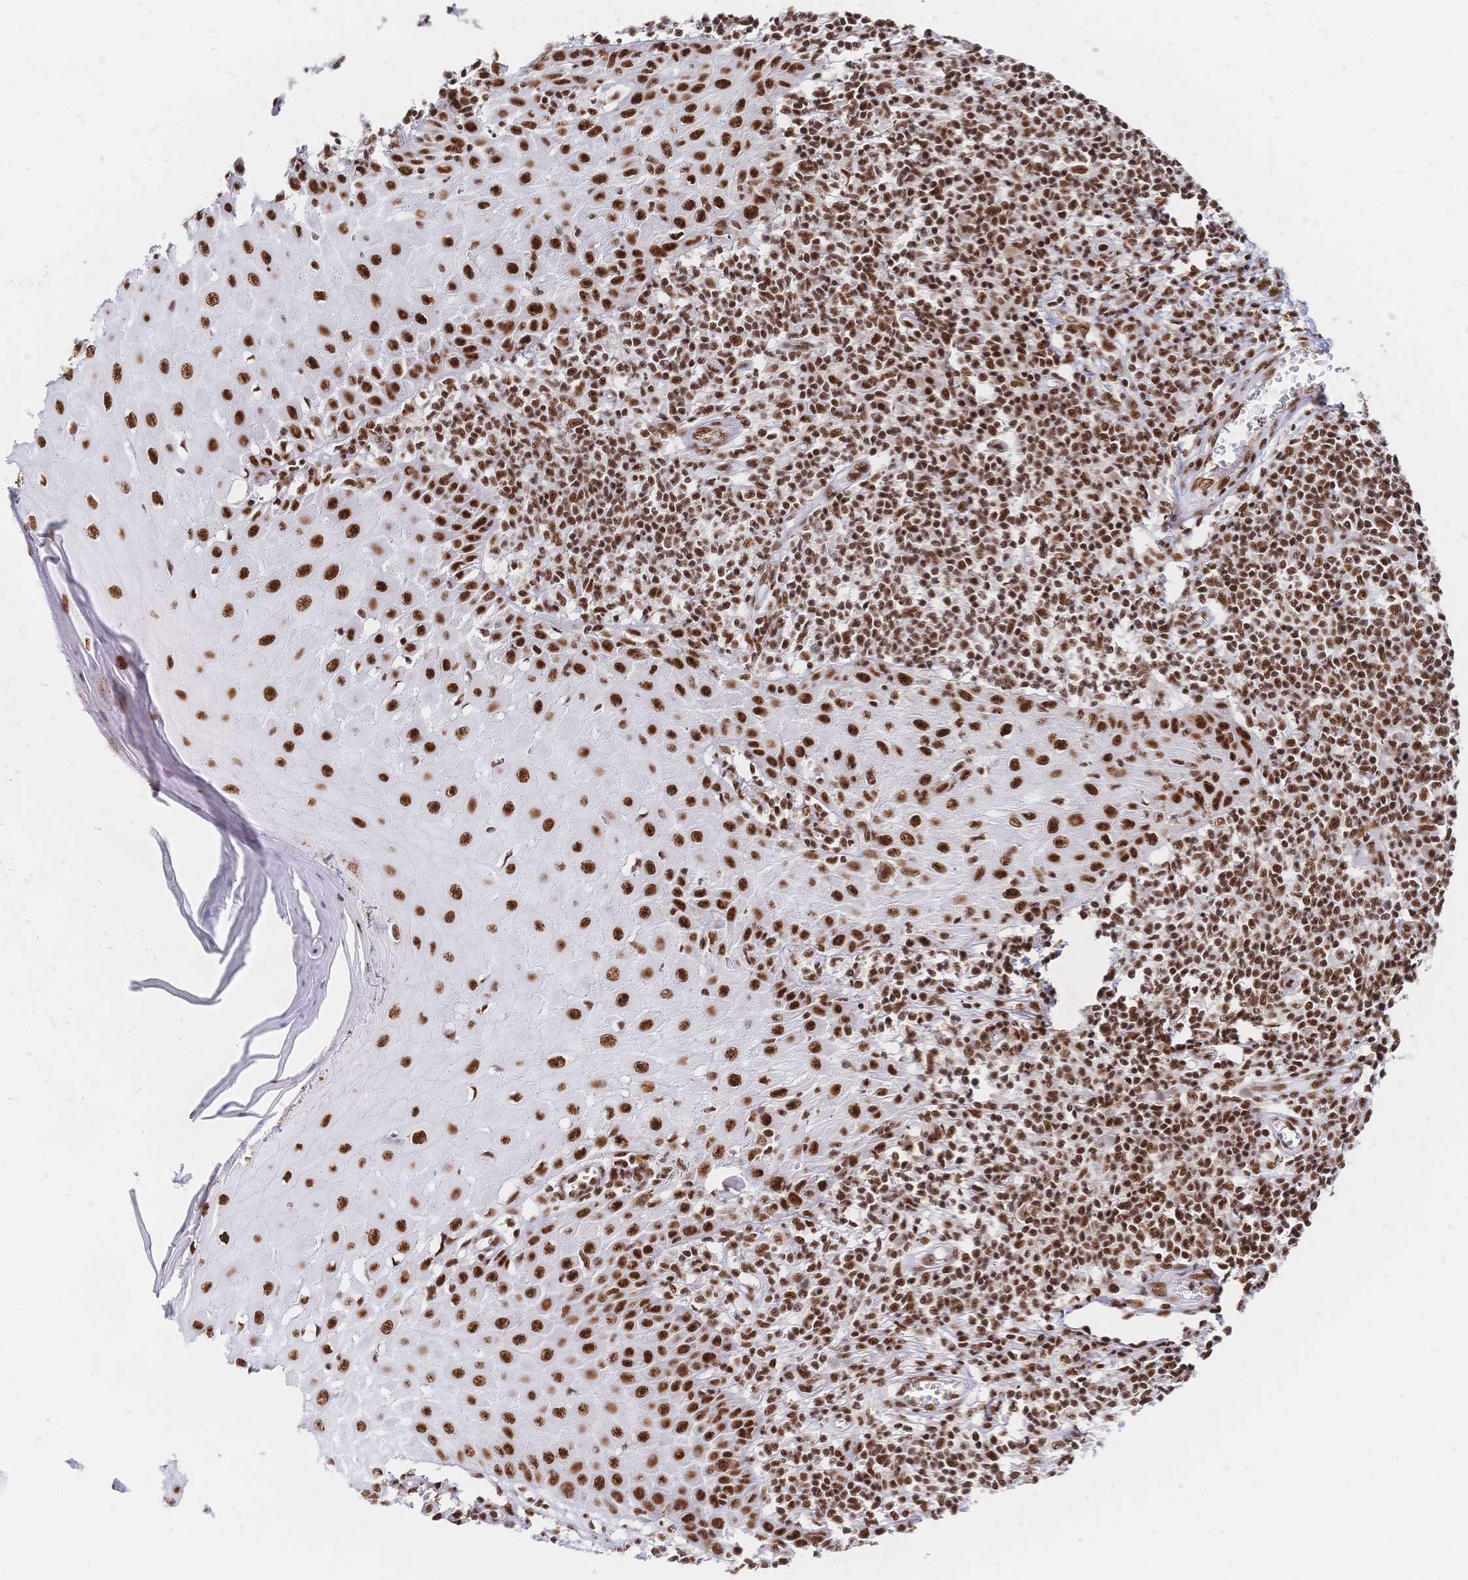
{"staining": {"intensity": "strong", "quantity": ">75%", "location": "nuclear"}, "tissue": "skin cancer", "cell_type": "Tumor cells", "image_type": "cancer", "snomed": [{"axis": "morphology", "description": "Squamous cell carcinoma, NOS"}, {"axis": "topography", "description": "Skin"}], "caption": "Brown immunohistochemical staining in human skin squamous cell carcinoma shows strong nuclear staining in about >75% of tumor cells.", "gene": "SRSF1", "patient": {"sex": "female", "age": 73}}